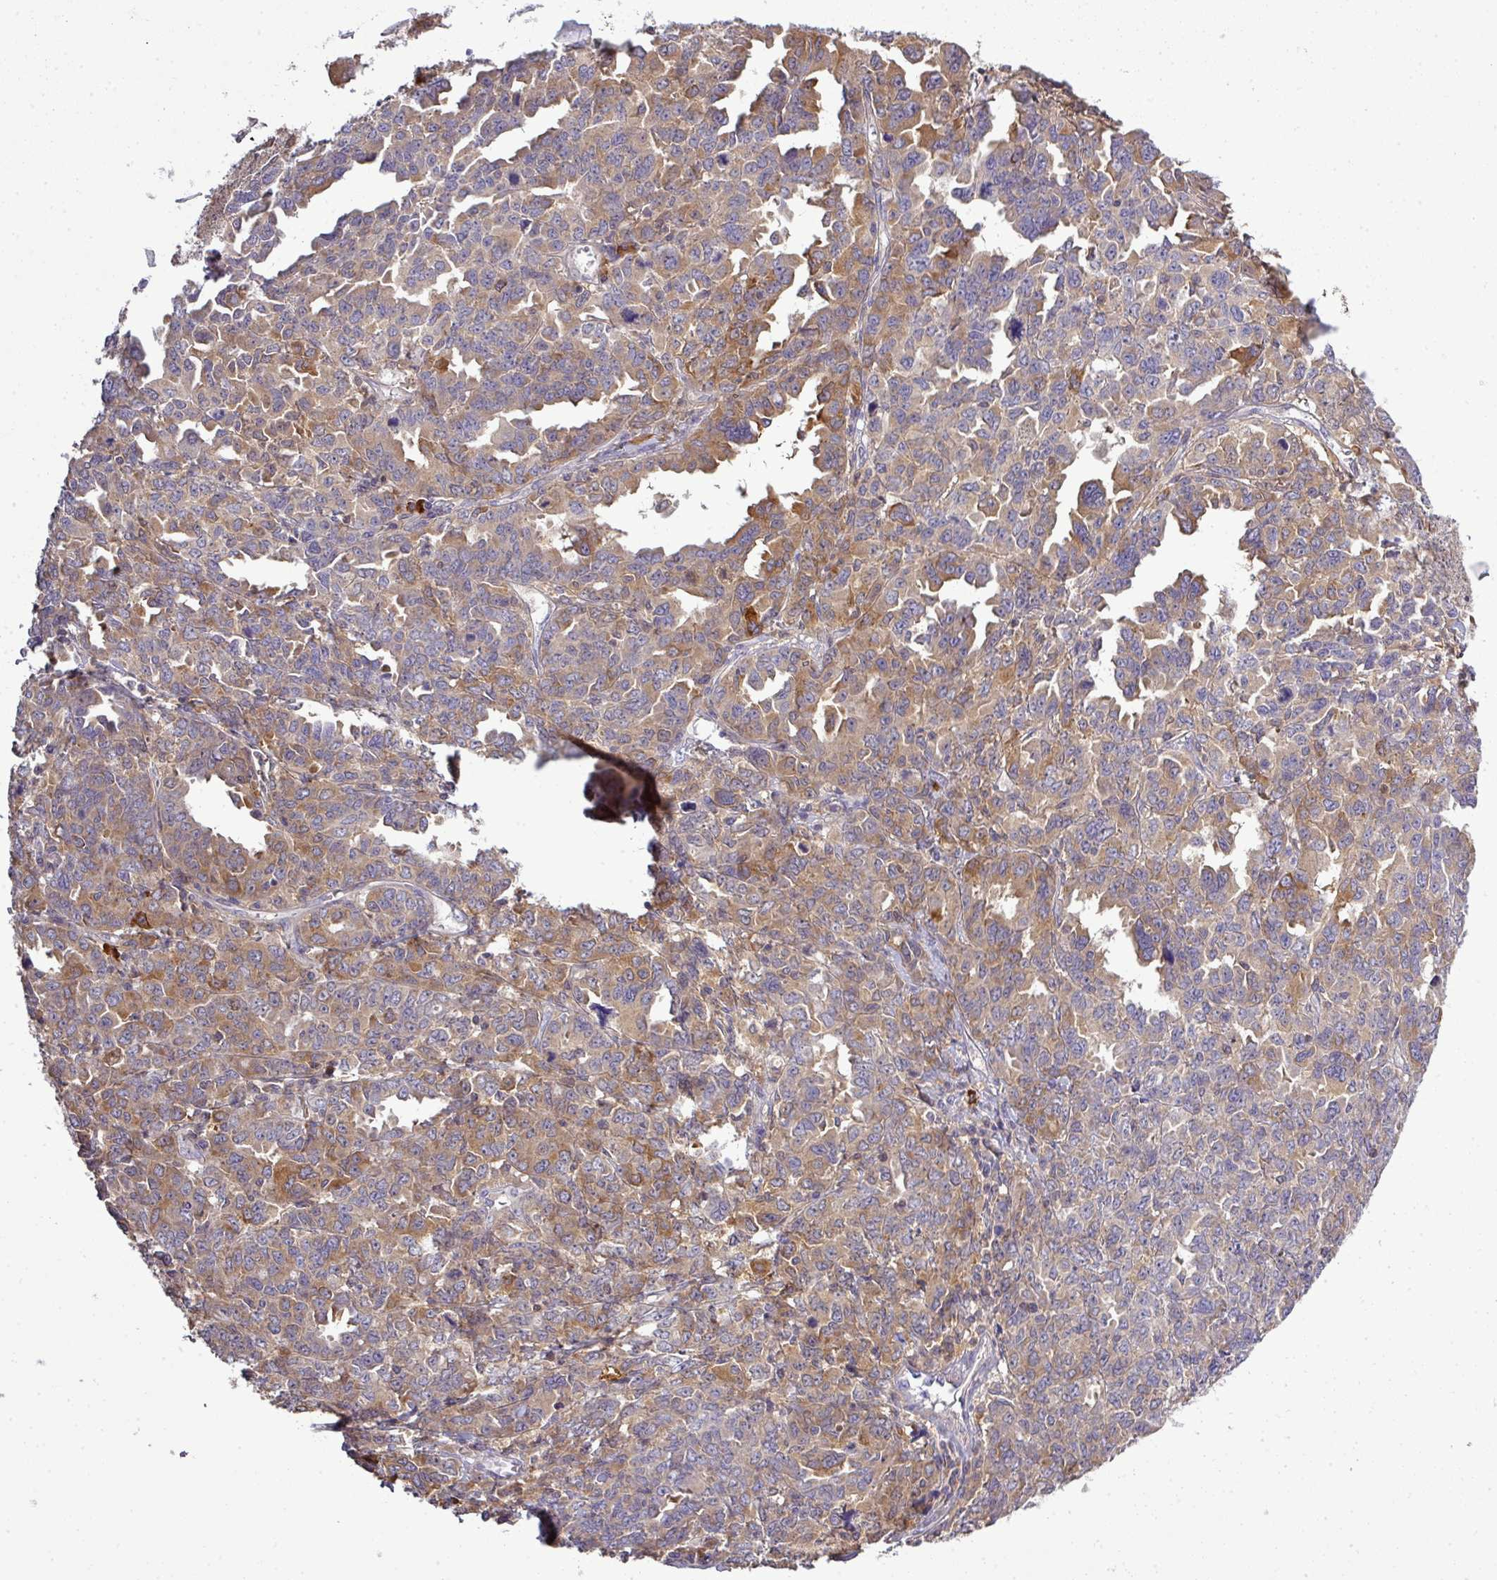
{"staining": {"intensity": "moderate", "quantity": "25%-75%", "location": "cytoplasmic/membranous"}, "tissue": "ovarian cancer", "cell_type": "Tumor cells", "image_type": "cancer", "snomed": [{"axis": "morphology", "description": "Adenocarcinoma, NOS"}, {"axis": "morphology", "description": "Carcinoma, endometroid"}, {"axis": "topography", "description": "Ovary"}], "caption": "Ovarian endometroid carcinoma stained with immunohistochemistry exhibits moderate cytoplasmic/membranous positivity in about 25%-75% of tumor cells. (brown staining indicates protein expression, while blue staining denotes nuclei).", "gene": "STAT5A", "patient": {"sex": "female", "age": 72}}